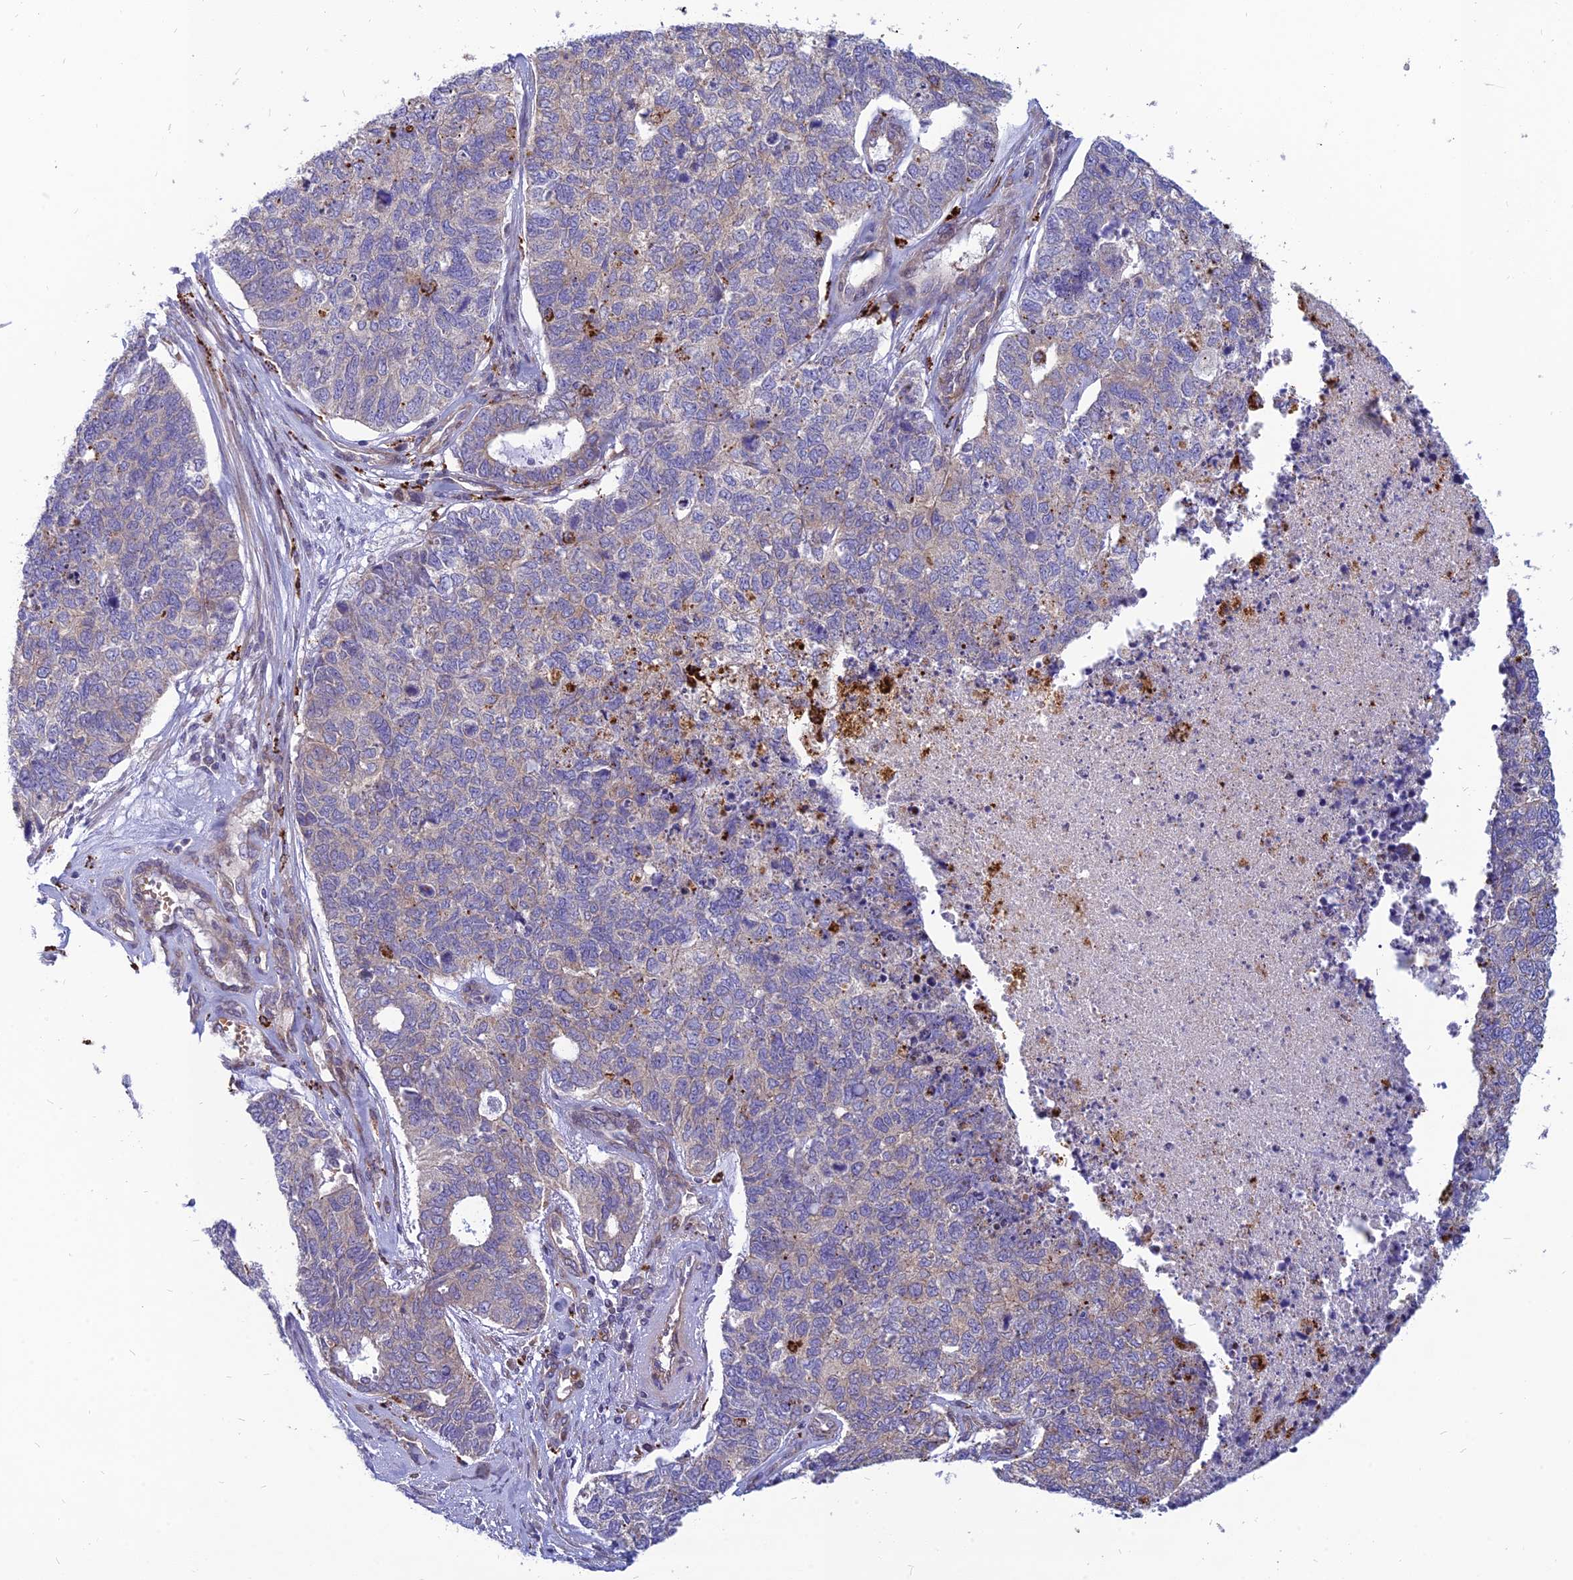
{"staining": {"intensity": "weak", "quantity": "<25%", "location": "cytoplasmic/membranous"}, "tissue": "cervical cancer", "cell_type": "Tumor cells", "image_type": "cancer", "snomed": [{"axis": "morphology", "description": "Squamous cell carcinoma, NOS"}, {"axis": "topography", "description": "Cervix"}], "caption": "Immunohistochemical staining of cervical squamous cell carcinoma demonstrates no significant expression in tumor cells.", "gene": "PHKA2", "patient": {"sex": "female", "age": 63}}